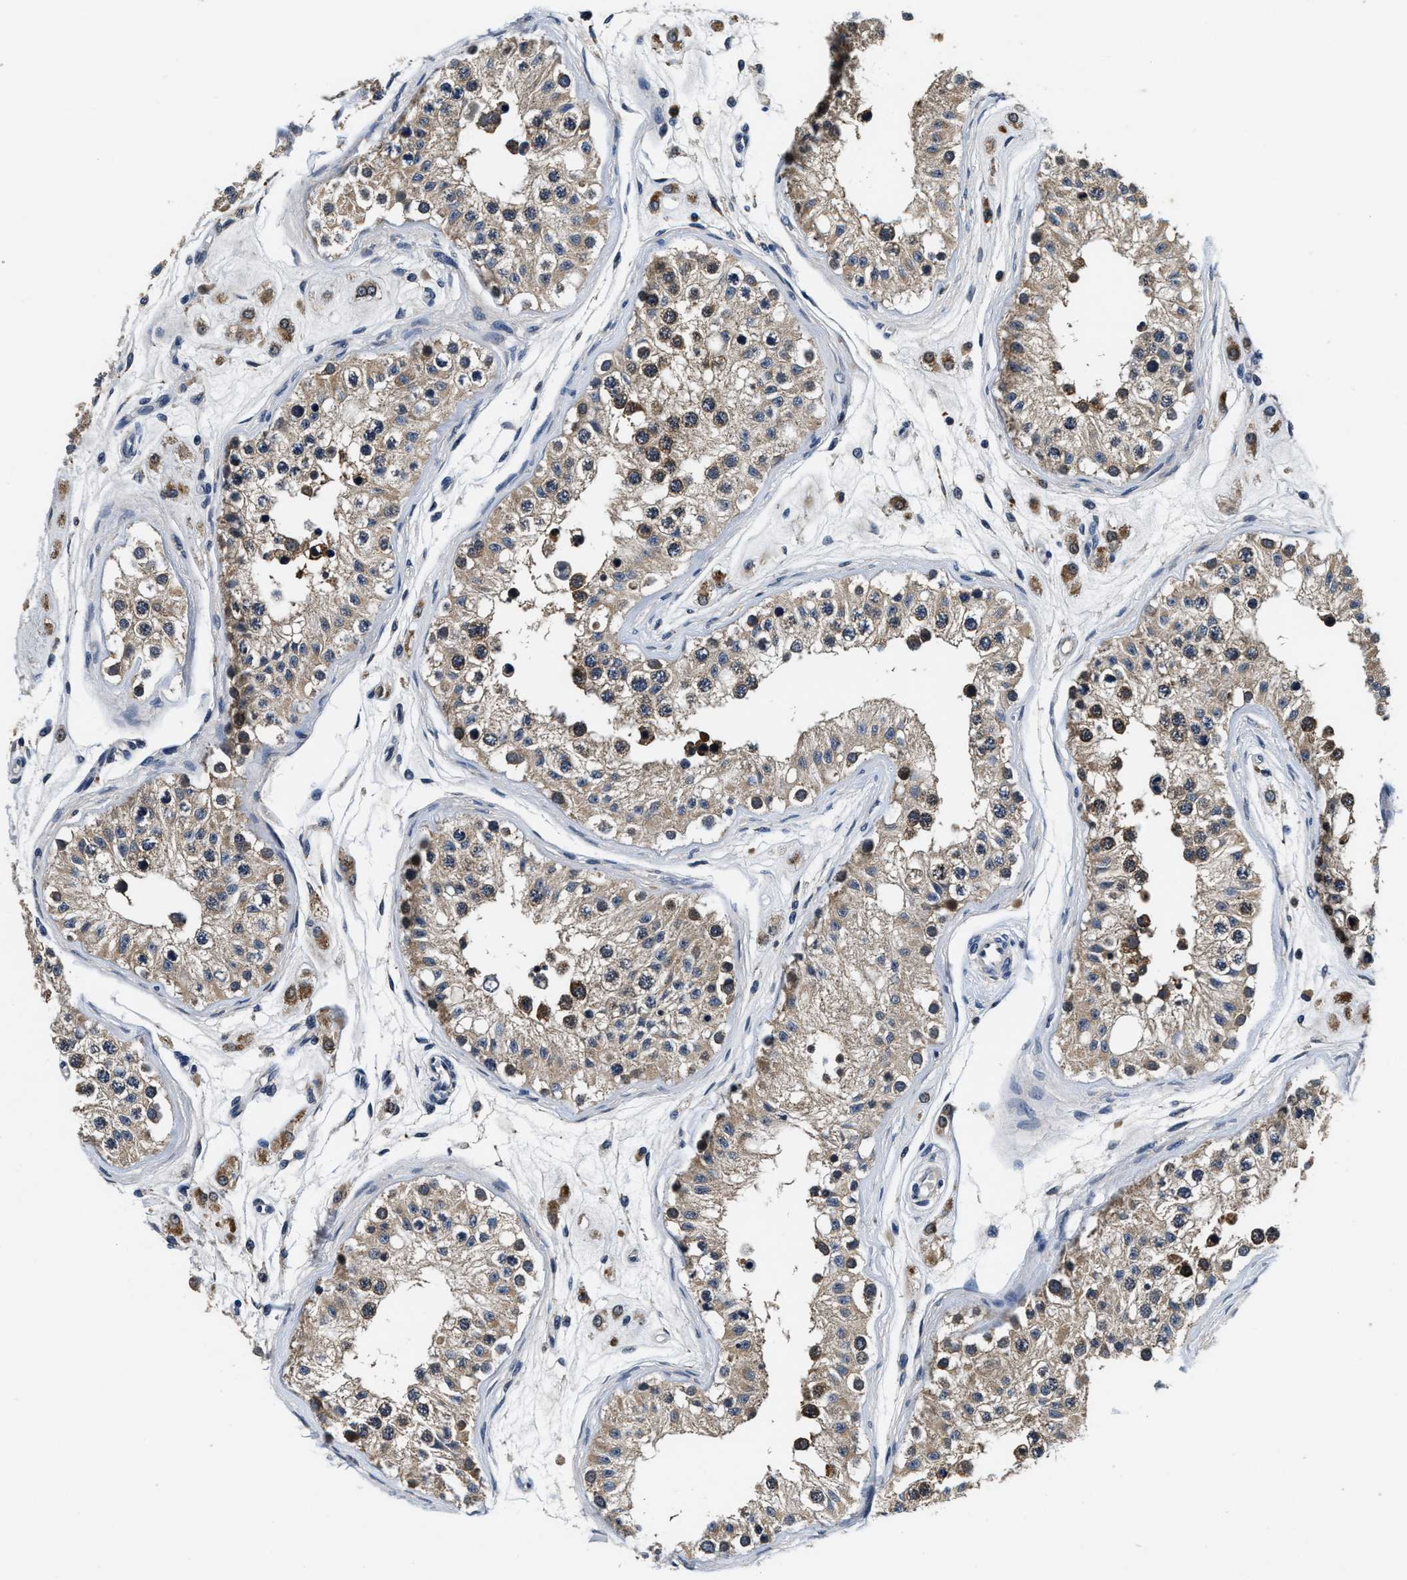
{"staining": {"intensity": "strong", "quantity": "25%-75%", "location": "cytoplasmic/membranous,nuclear"}, "tissue": "testis", "cell_type": "Cells in seminiferous ducts", "image_type": "normal", "snomed": [{"axis": "morphology", "description": "Normal tissue, NOS"}, {"axis": "morphology", "description": "Adenocarcinoma, metastatic, NOS"}, {"axis": "topography", "description": "Testis"}], "caption": "Testis stained for a protein (brown) exhibits strong cytoplasmic/membranous,nuclear positive positivity in about 25%-75% of cells in seminiferous ducts.", "gene": "PHPT1", "patient": {"sex": "male", "age": 26}}